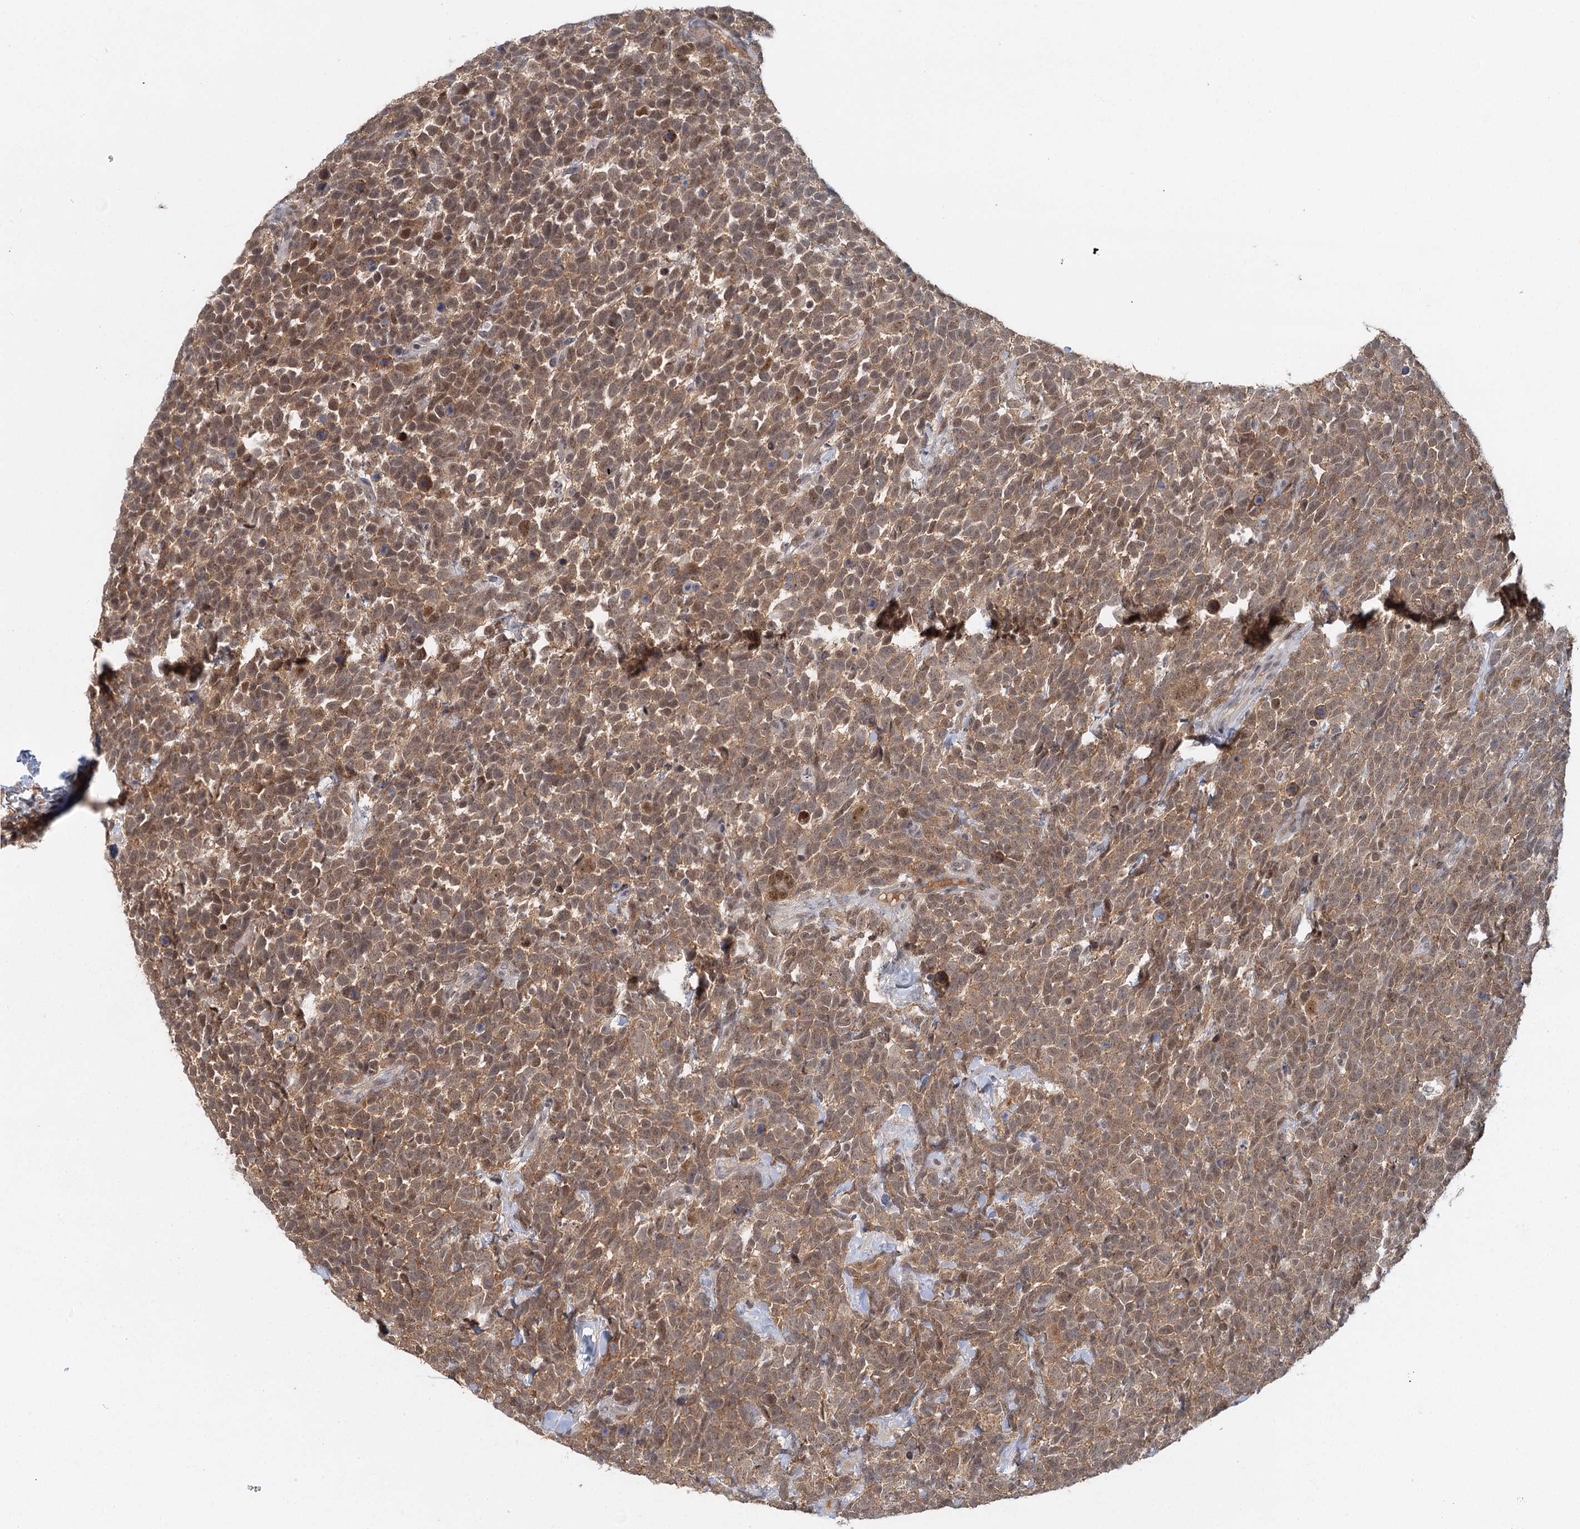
{"staining": {"intensity": "moderate", "quantity": ">75%", "location": "cytoplasmic/membranous,nuclear"}, "tissue": "urothelial cancer", "cell_type": "Tumor cells", "image_type": "cancer", "snomed": [{"axis": "morphology", "description": "Urothelial carcinoma, High grade"}, {"axis": "topography", "description": "Urinary bladder"}], "caption": "Protein staining of high-grade urothelial carcinoma tissue shows moderate cytoplasmic/membranous and nuclear expression in approximately >75% of tumor cells.", "gene": "GPATCH11", "patient": {"sex": "female", "age": 82}}